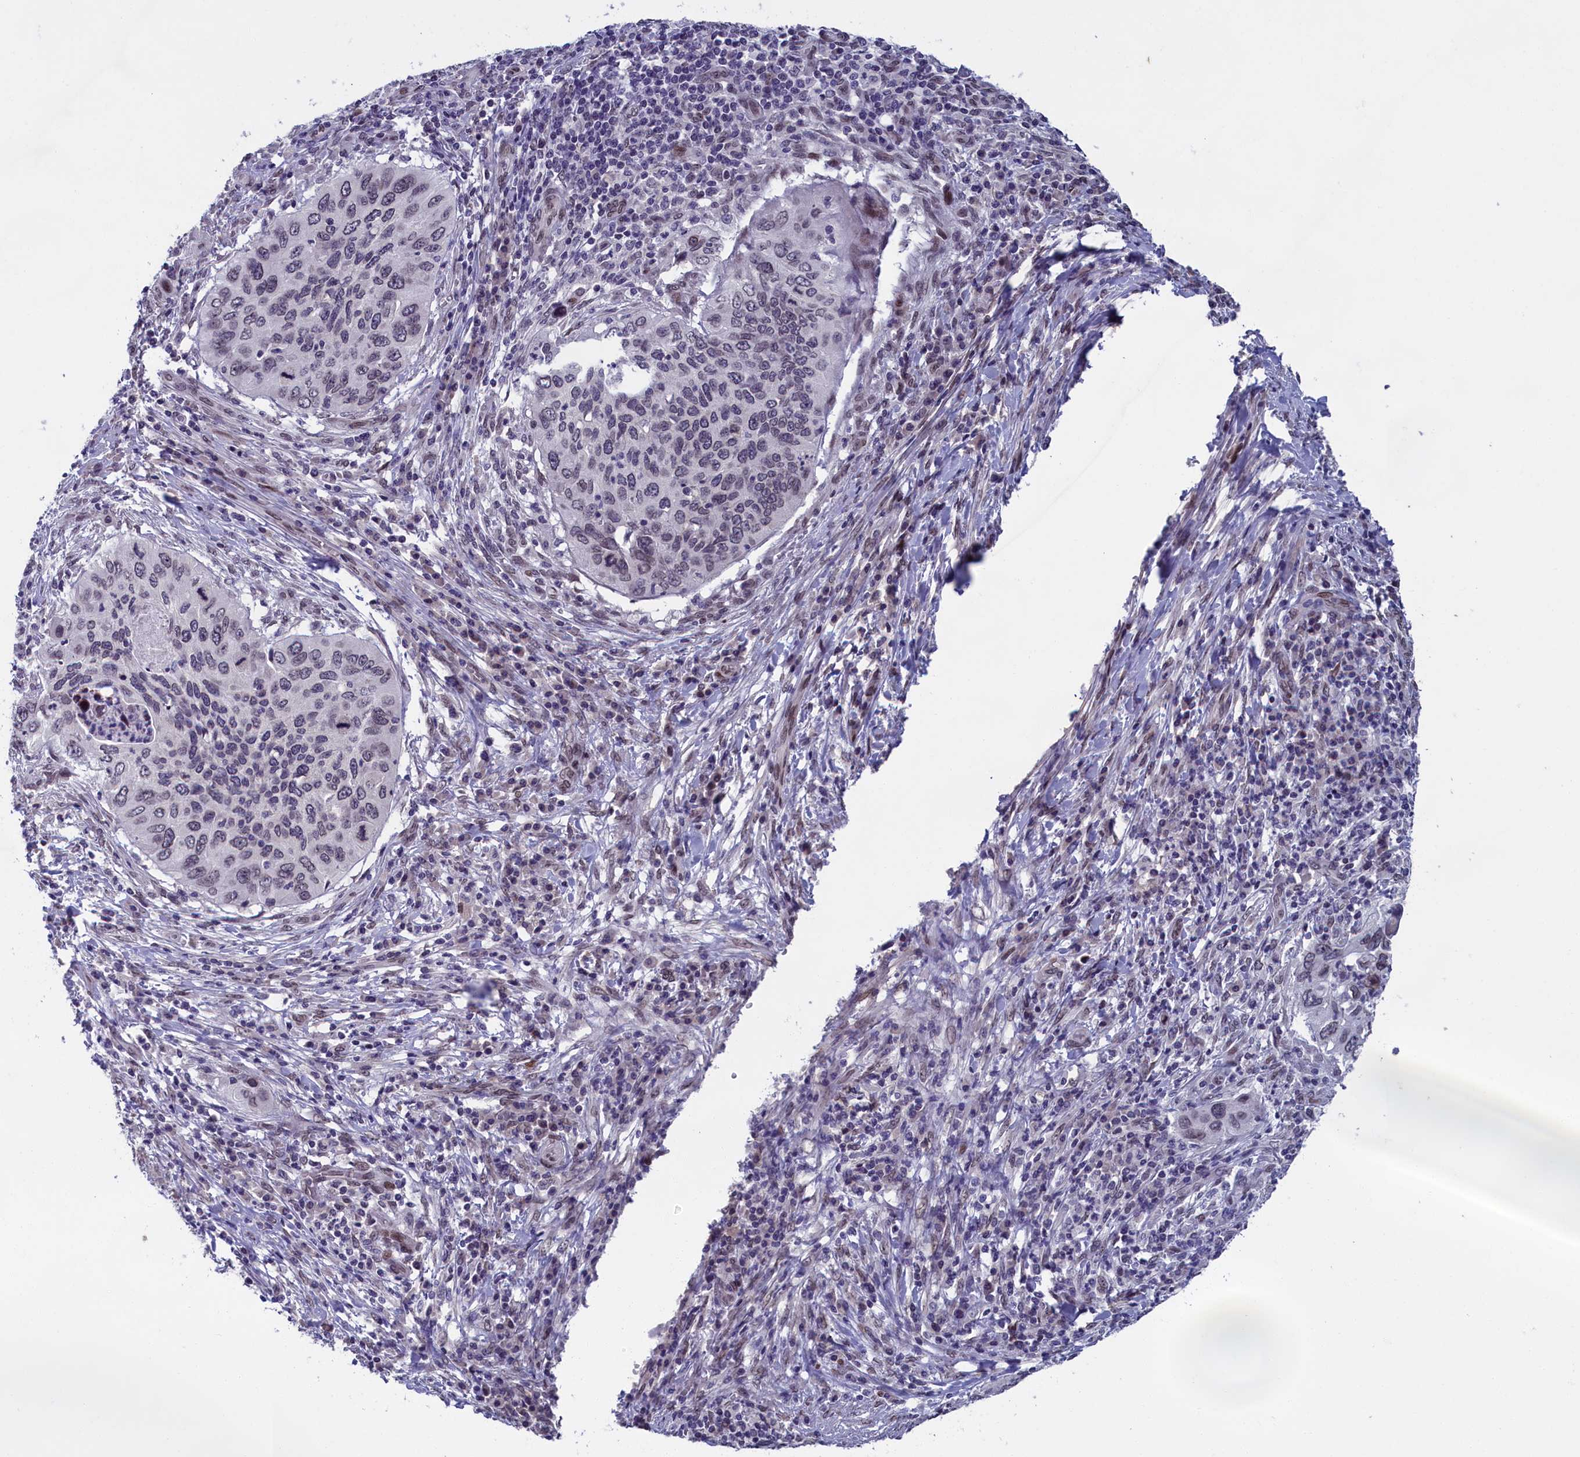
{"staining": {"intensity": "negative", "quantity": "none", "location": "none"}, "tissue": "cervical cancer", "cell_type": "Tumor cells", "image_type": "cancer", "snomed": [{"axis": "morphology", "description": "Squamous cell carcinoma, NOS"}, {"axis": "topography", "description": "Cervix"}], "caption": "An image of cervical squamous cell carcinoma stained for a protein reveals no brown staining in tumor cells.", "gene": "GPSM1", "patient": {"sex": "female", "age": 38}}